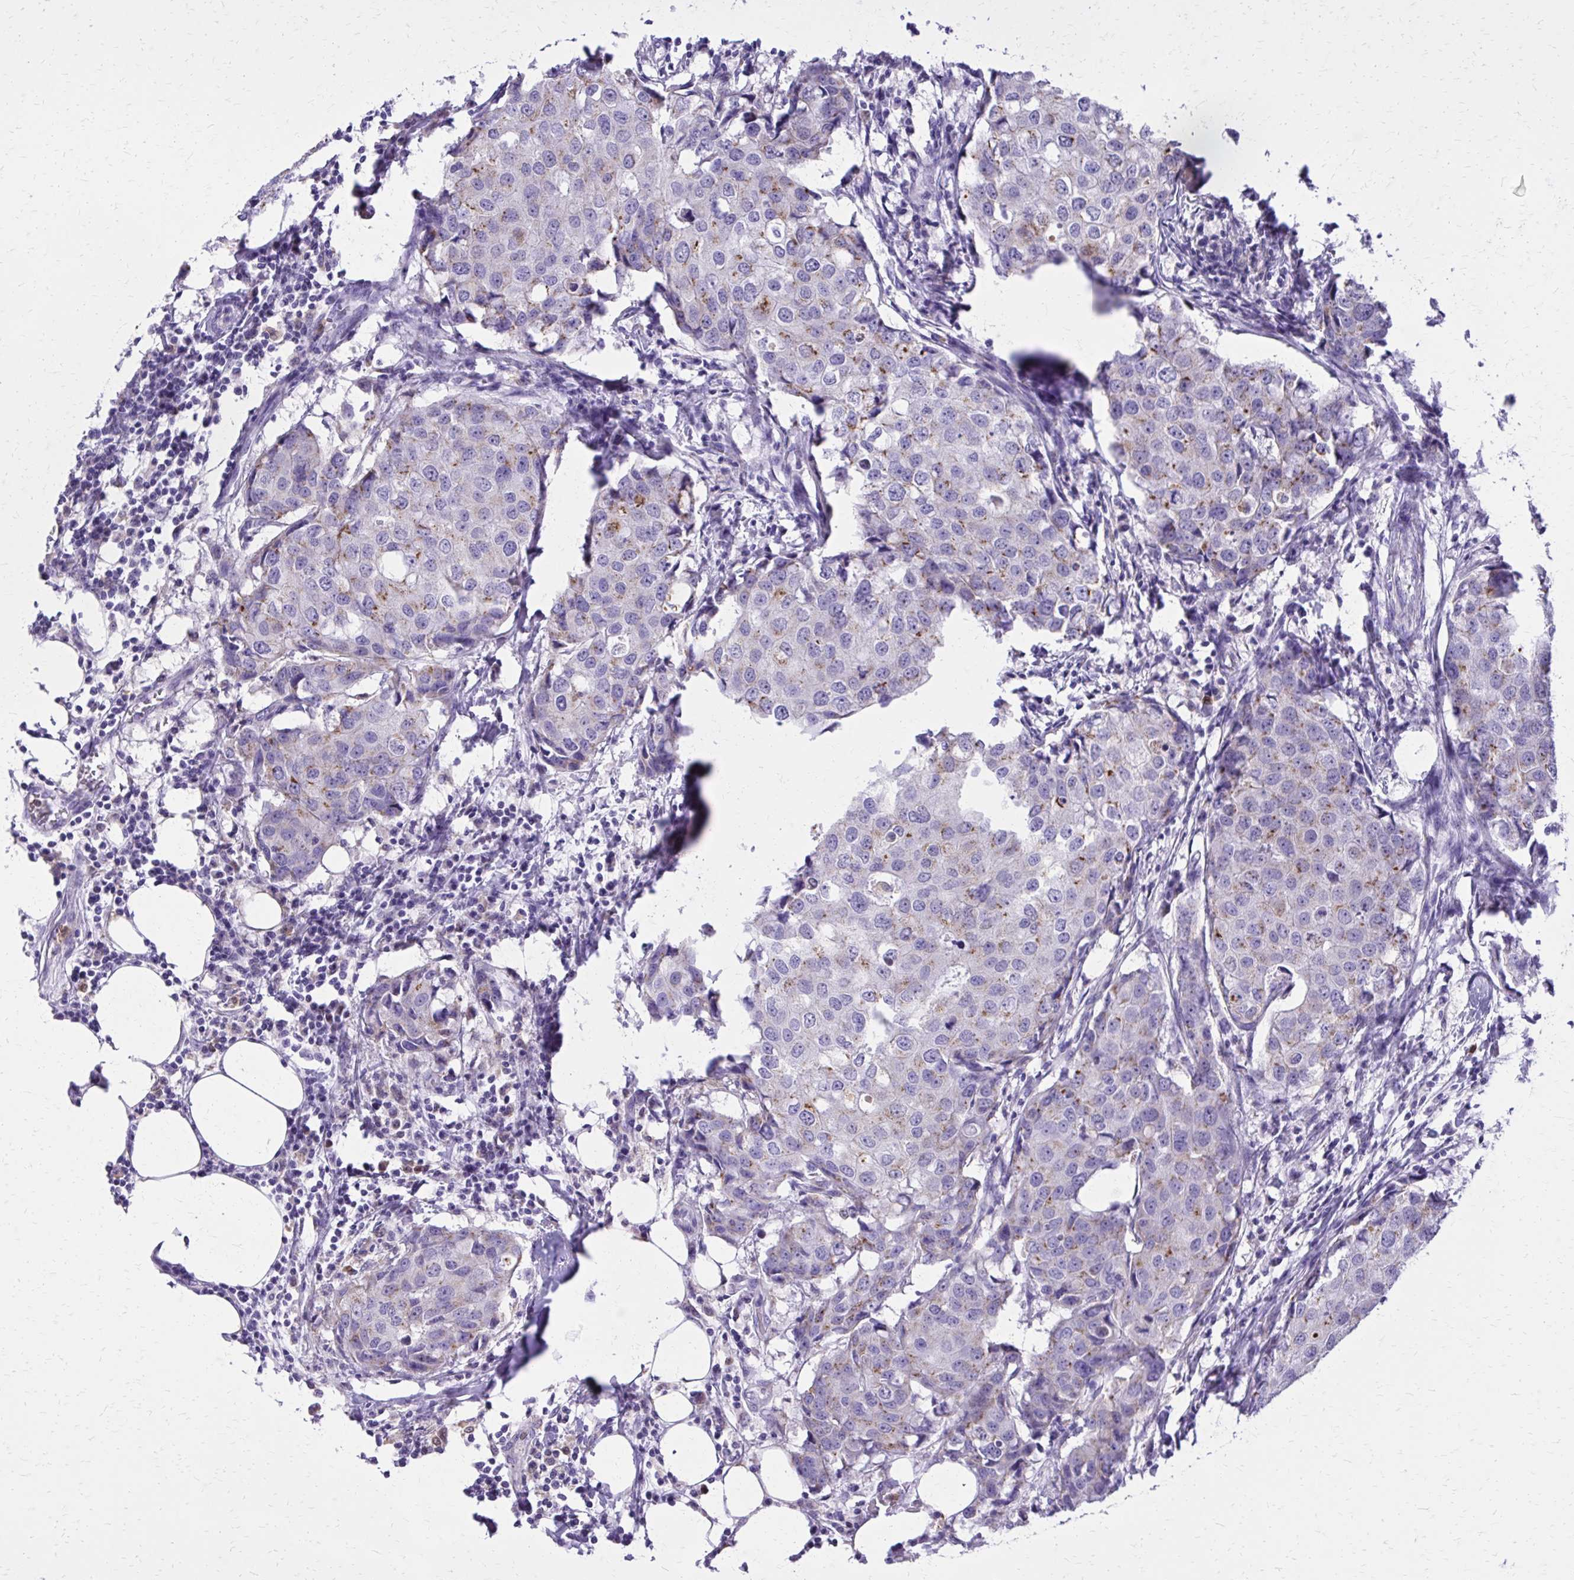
{"staining": {"intensity": "weak", "quantity": "25%-75%", "location": "cytoplasmic/membranous"}, "tissue": "breast cancer", "cell_type": "Tumor cells", "image_type": "cancer", "snomed": [{"axis": "morphology", "description": "Duct carcinoma"}, {"axis": "topography", "description": "Breast"}], "caption": "An IHC photomicrograph of neoplastic tissue is shown. Protein staining in brown labels weak cytoplasmic/membranous positivity in breast intraductal carcinoma within tumor cells.", "gene": "CAT", "patient": {"sex": "female", "age": 27}}